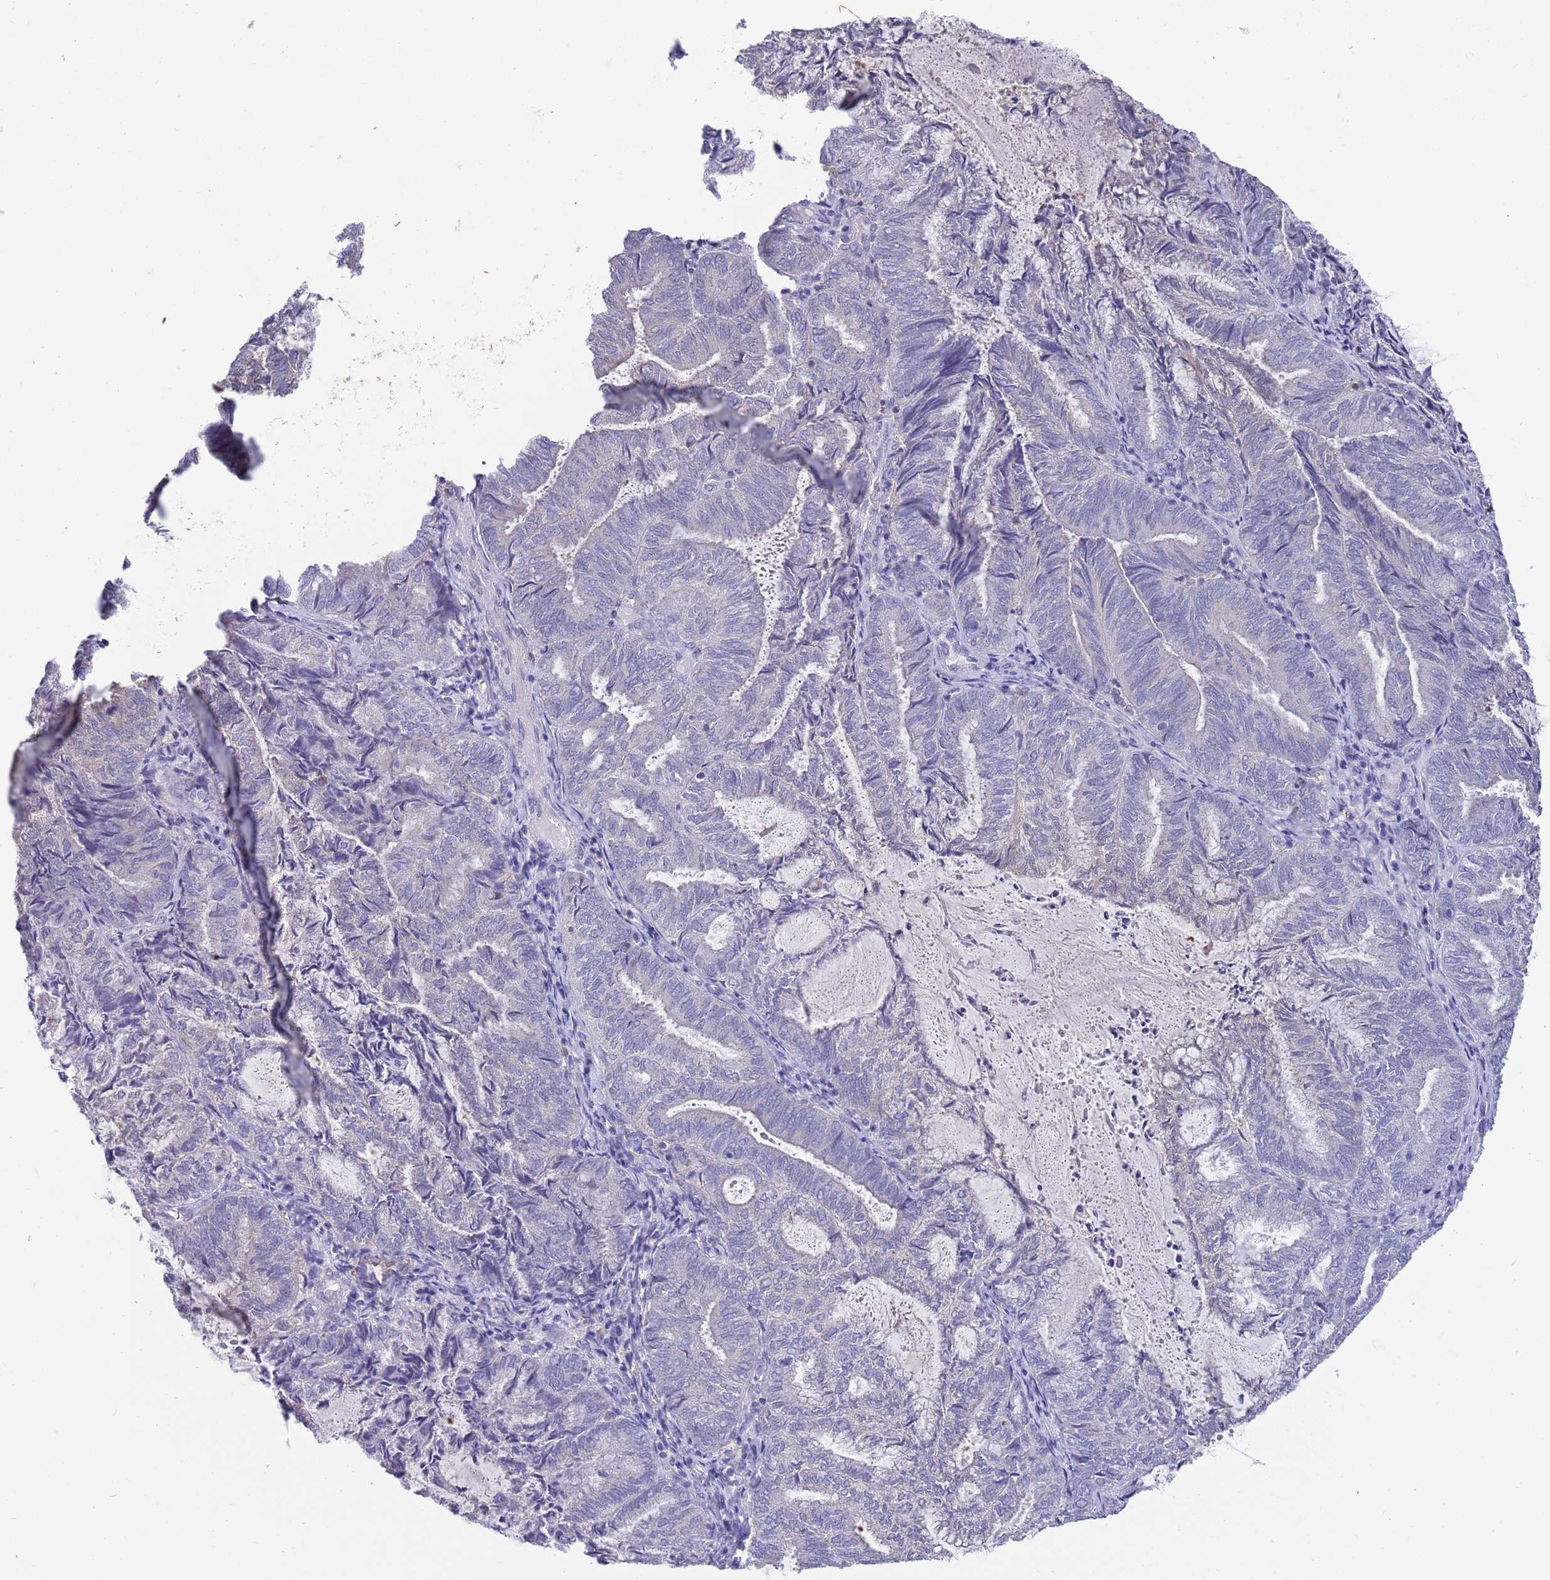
{"staining": {"intensity": "negative", "quantity": "none", "location": "none"}, "tissue": "endometrial cancer", "cell_type": "Tumor cells", "image_type": "cancer", "snomed": [{"axis": "morphology", "description": "Adenocarcinoma, NOS"}, {"axis": "topography", "description": "Endometrium"}], "caption": "Tumor cells are negative for brown protein staining in endometrial cancer (adenocarcinoma).", "gene": "AP5S1", "patient": {"sex": "female", "age": 80}}